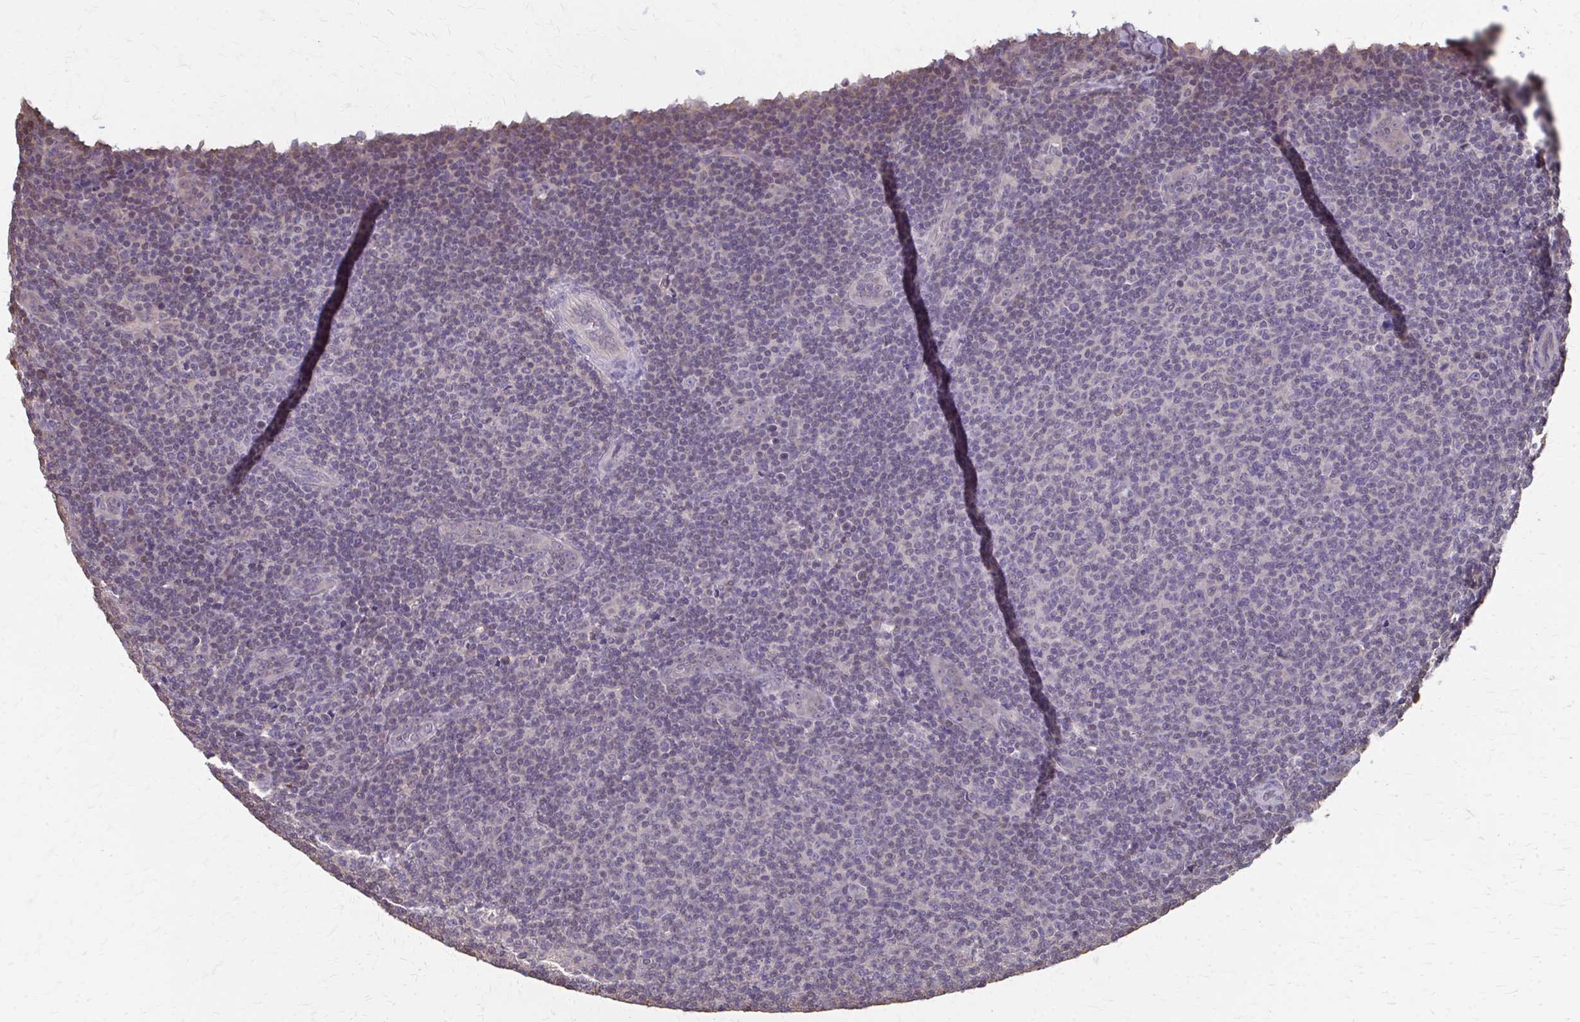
{"staining": {"intensity": "negative", "quantity": "none", "location": "none"}, "tissue": "lymphoma", "cell_type": "Tumor cells", "image_type": "cancer", "snomed": [{"axis": "morphology", "description": "Malignant lymphoma, non-Hodgkin's type, Low grade"}, {"axis": "topography", "description": "Lymph node"}], "caption": "Tumor cells show no significant protein positivity in lymphoma. (Brightfield microscopy of DAB immunohistochemistry at high magnification).", "gene": "RABGAP1L", "patient": {"sex": "male", "age": 66}}